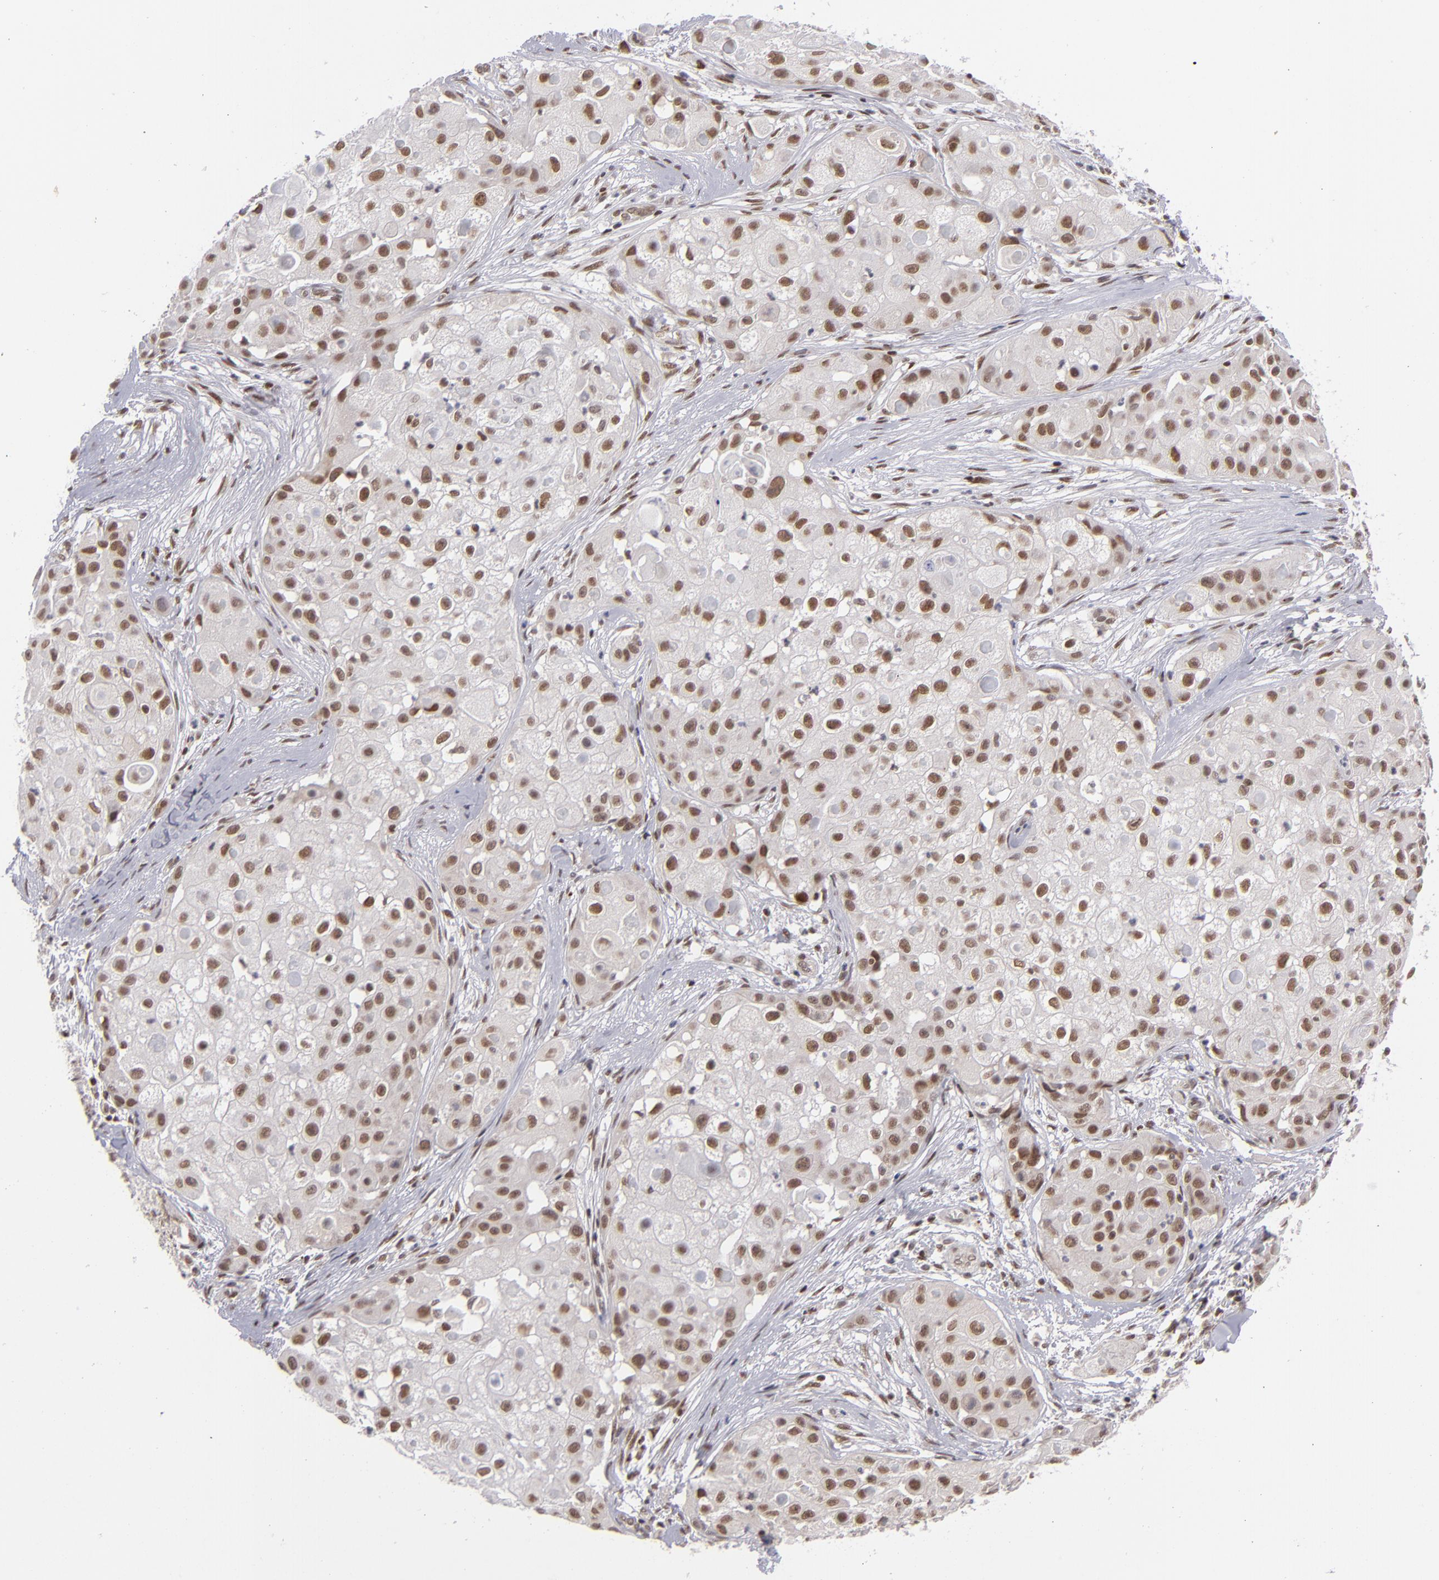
{"staining": {"intensity": "moderate", "quantity": ">75%", "location": "nuclear"}, "tissue": "skin cancer", "cell_type": "Tumor cells", "image_type": "cancer", "snomed": [{"axis": "morphology", "description": "Squamous cell carcinoma, NOS"}, {"axis": "topography", "description": "Skin"}], "caption": "Moderate nuclear expression for a protein is seen in approximately >75% of tumor cells of skin squamous cell carcinoma using immunohistochemistry.", "gene": "MLLT3", "patient": {"sex": "female", "age": 57}}